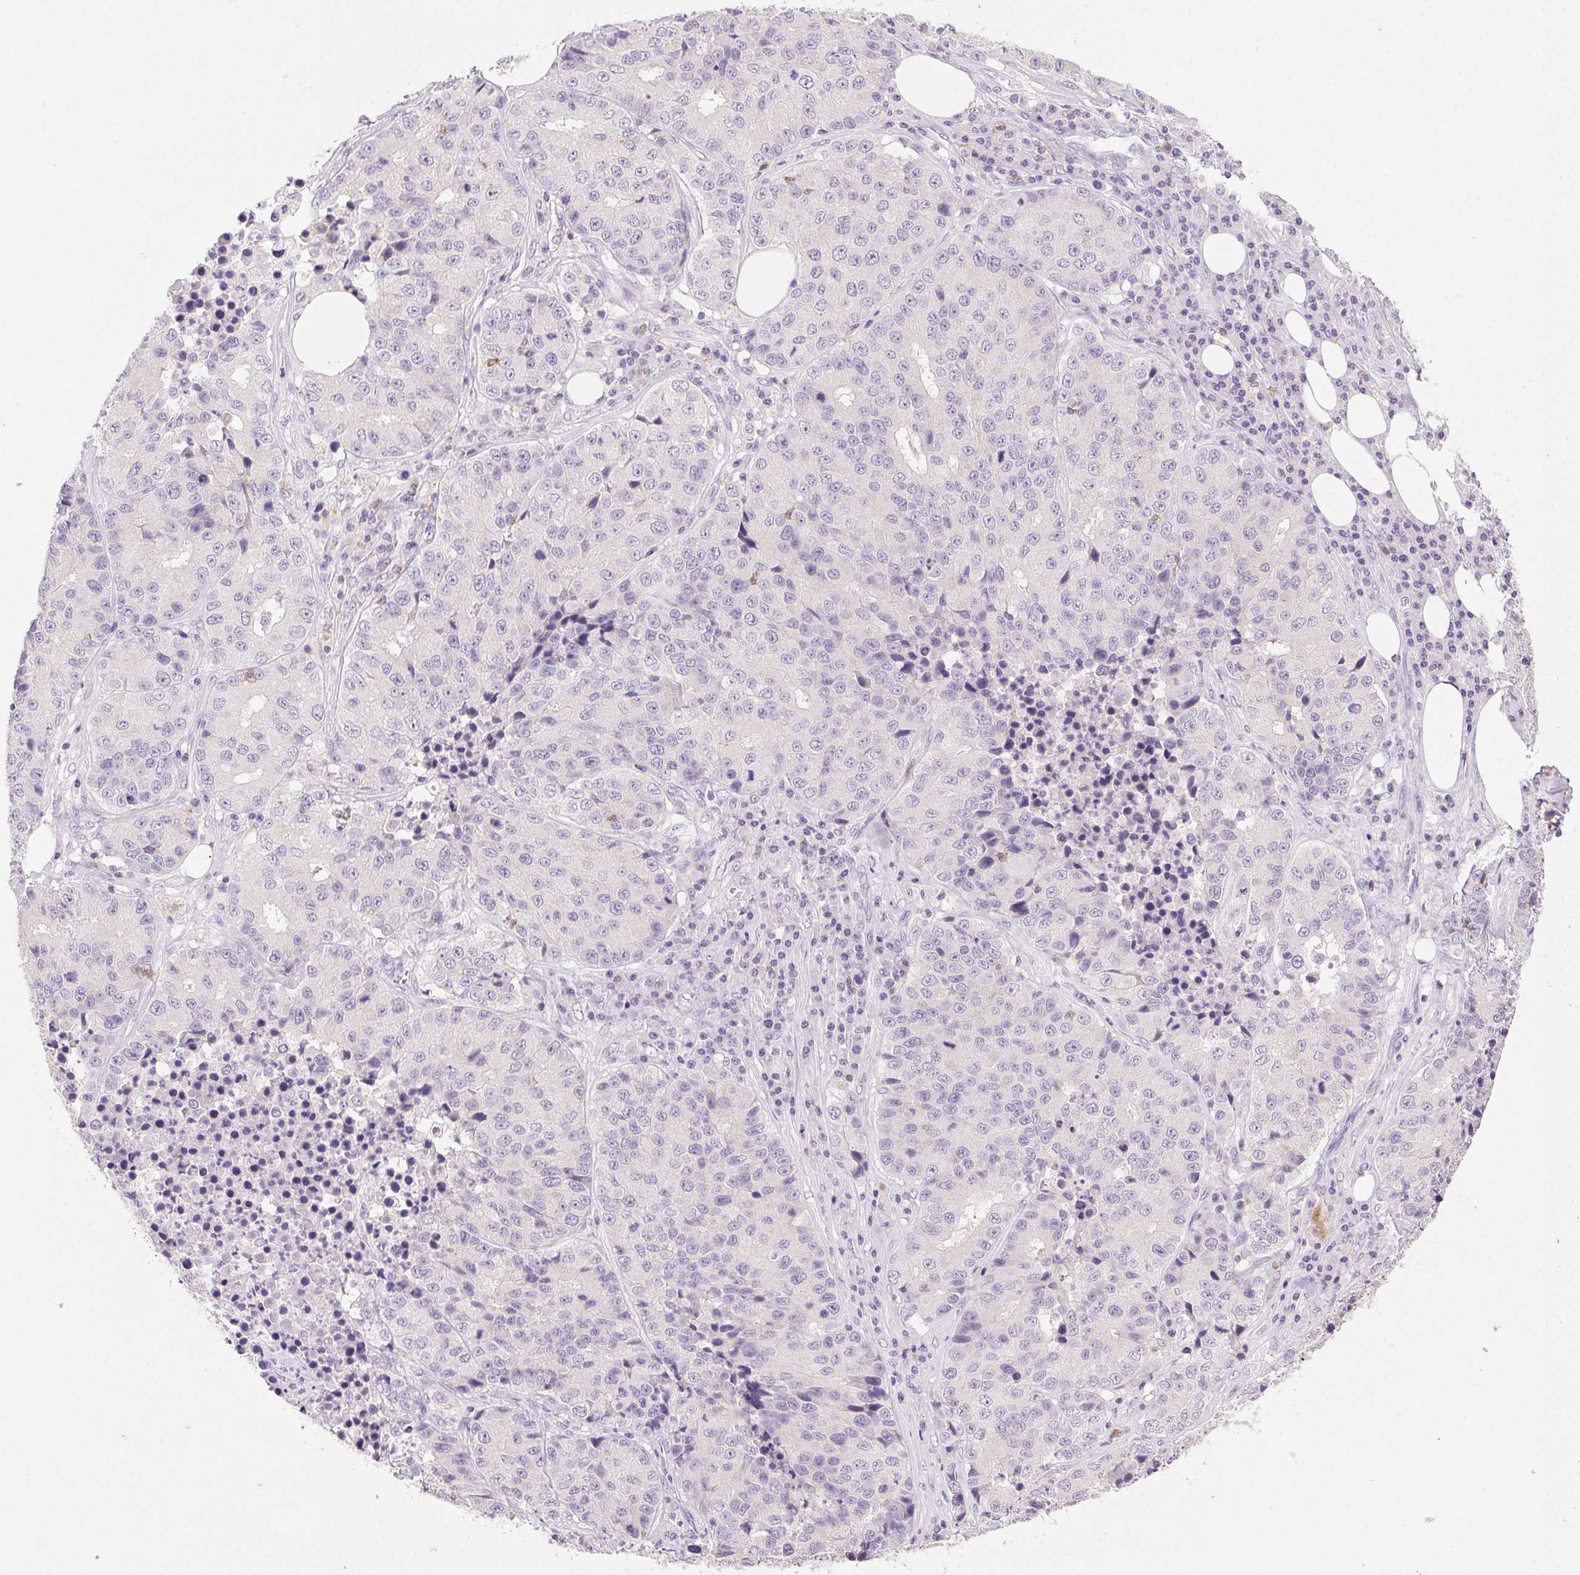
{"staining": {"intensity": "negative", "quantity": "none", "location": "none"}, "tissue": "stomach cancer", "cell_type": "Tumor cells", "image_type": "cancer", "snomed": [{"axis": "morphology", "description": "Adenocarcinoma, NOS"}, {"axis": "topography", "description": "Stomach"}], "caption": "Photomicrograph shows no significant protein positivity in tumor cells of stomach cancer (adenocarcinoma). Brightfield microscopy of immunohistochemistry stained with DAB (3,3'-diaminobenzidine) (brown) and hematoxylin (blue), captured at high magnification.", "gene": "AKAP5", "patient": {"sex": "male", "age": 71}}